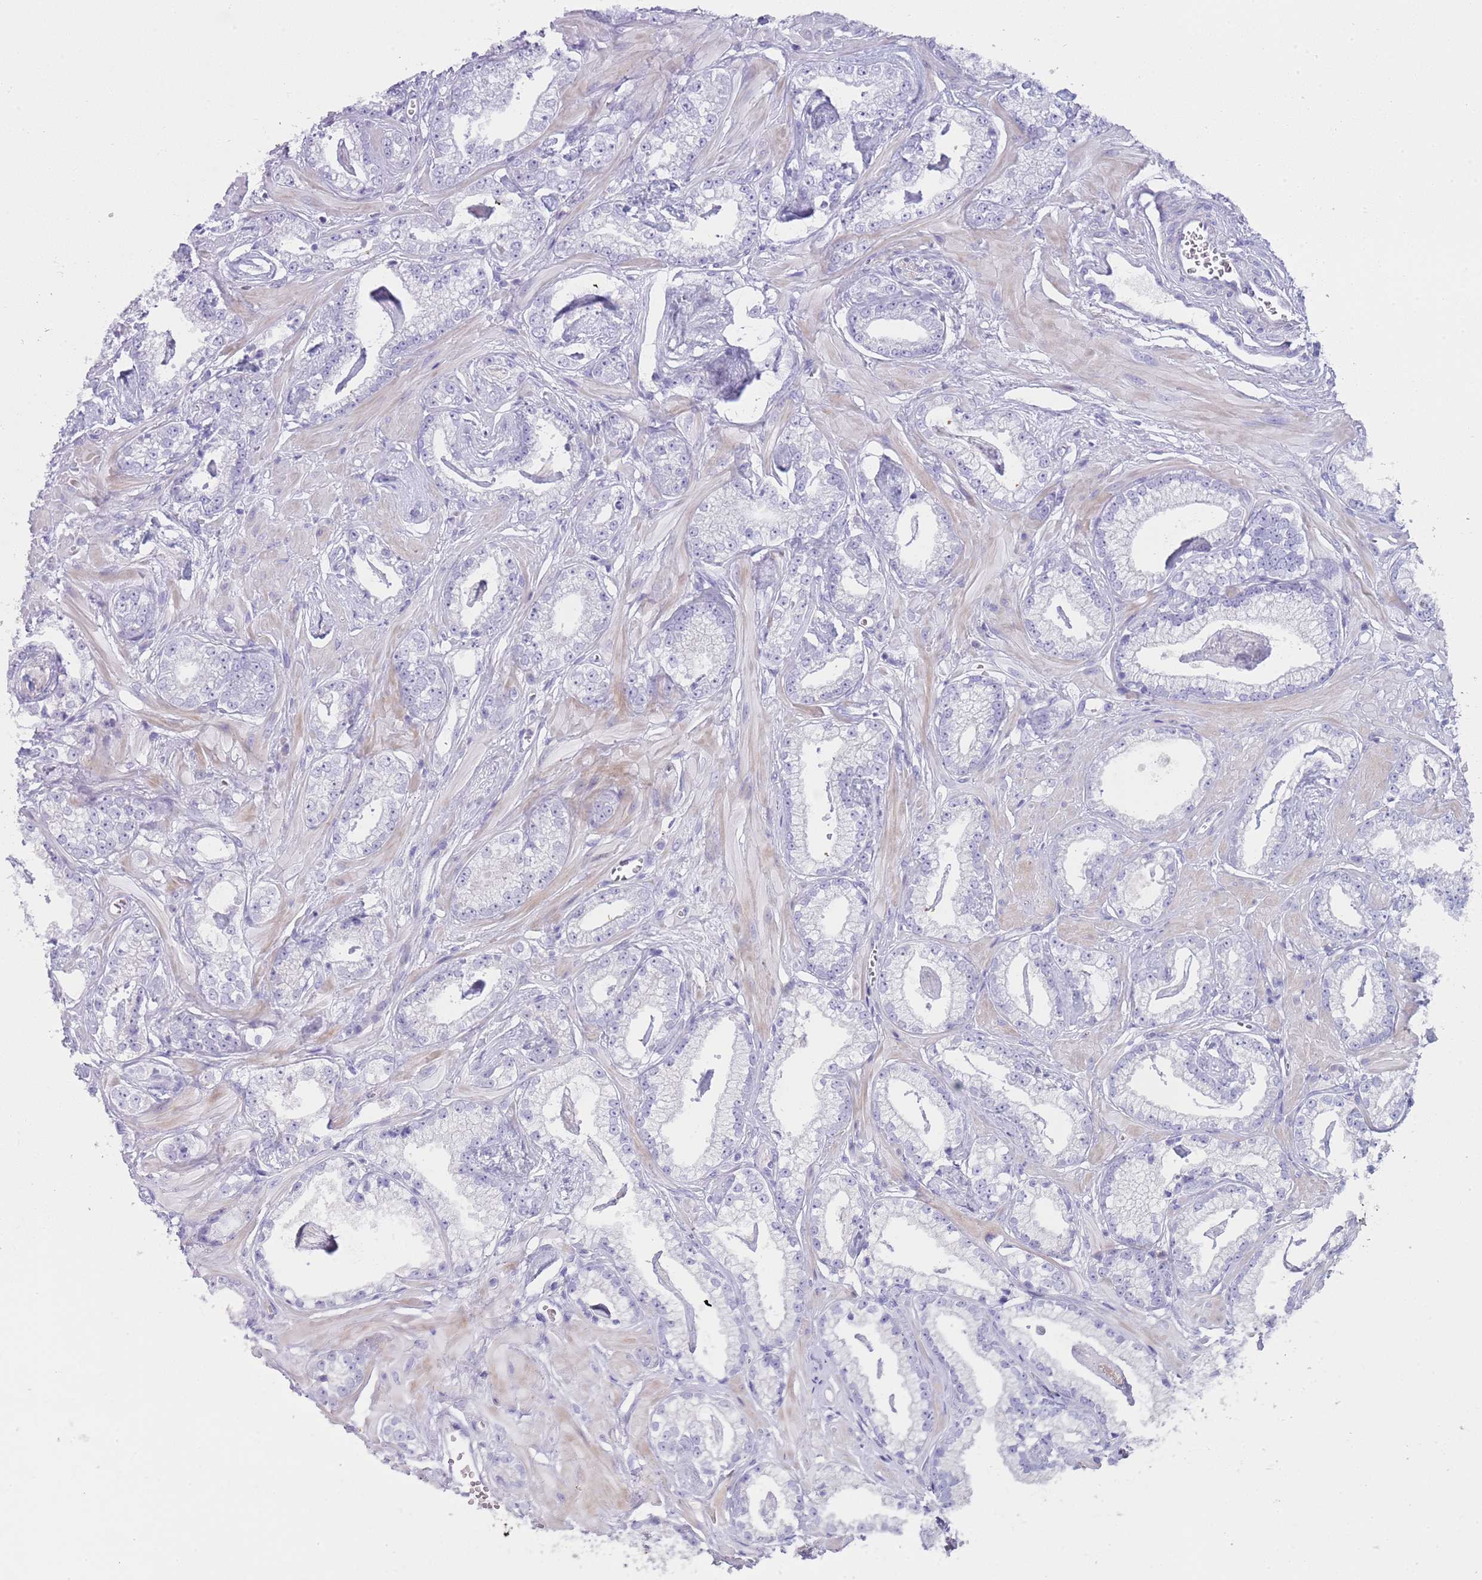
{"staining": {"intensity": "negative", "quantity": "none", "location": "none"}, "tissue": "prostate cancer", "cell_type": "Tumor cells", "image_type": "cancer", "snomed": [{"axis": "morphology", "description": "Adenocarcinoma, Low grade"}, {"axis": "topography", "description": "Prostate"}], "caption": "Prostate cancer (low-grade adenocarcinoma) stained for a protein using IHC shows no positivity tumor cells.", "gene": "NBPF20", "patient": {"sex": "male", "age": 60}}